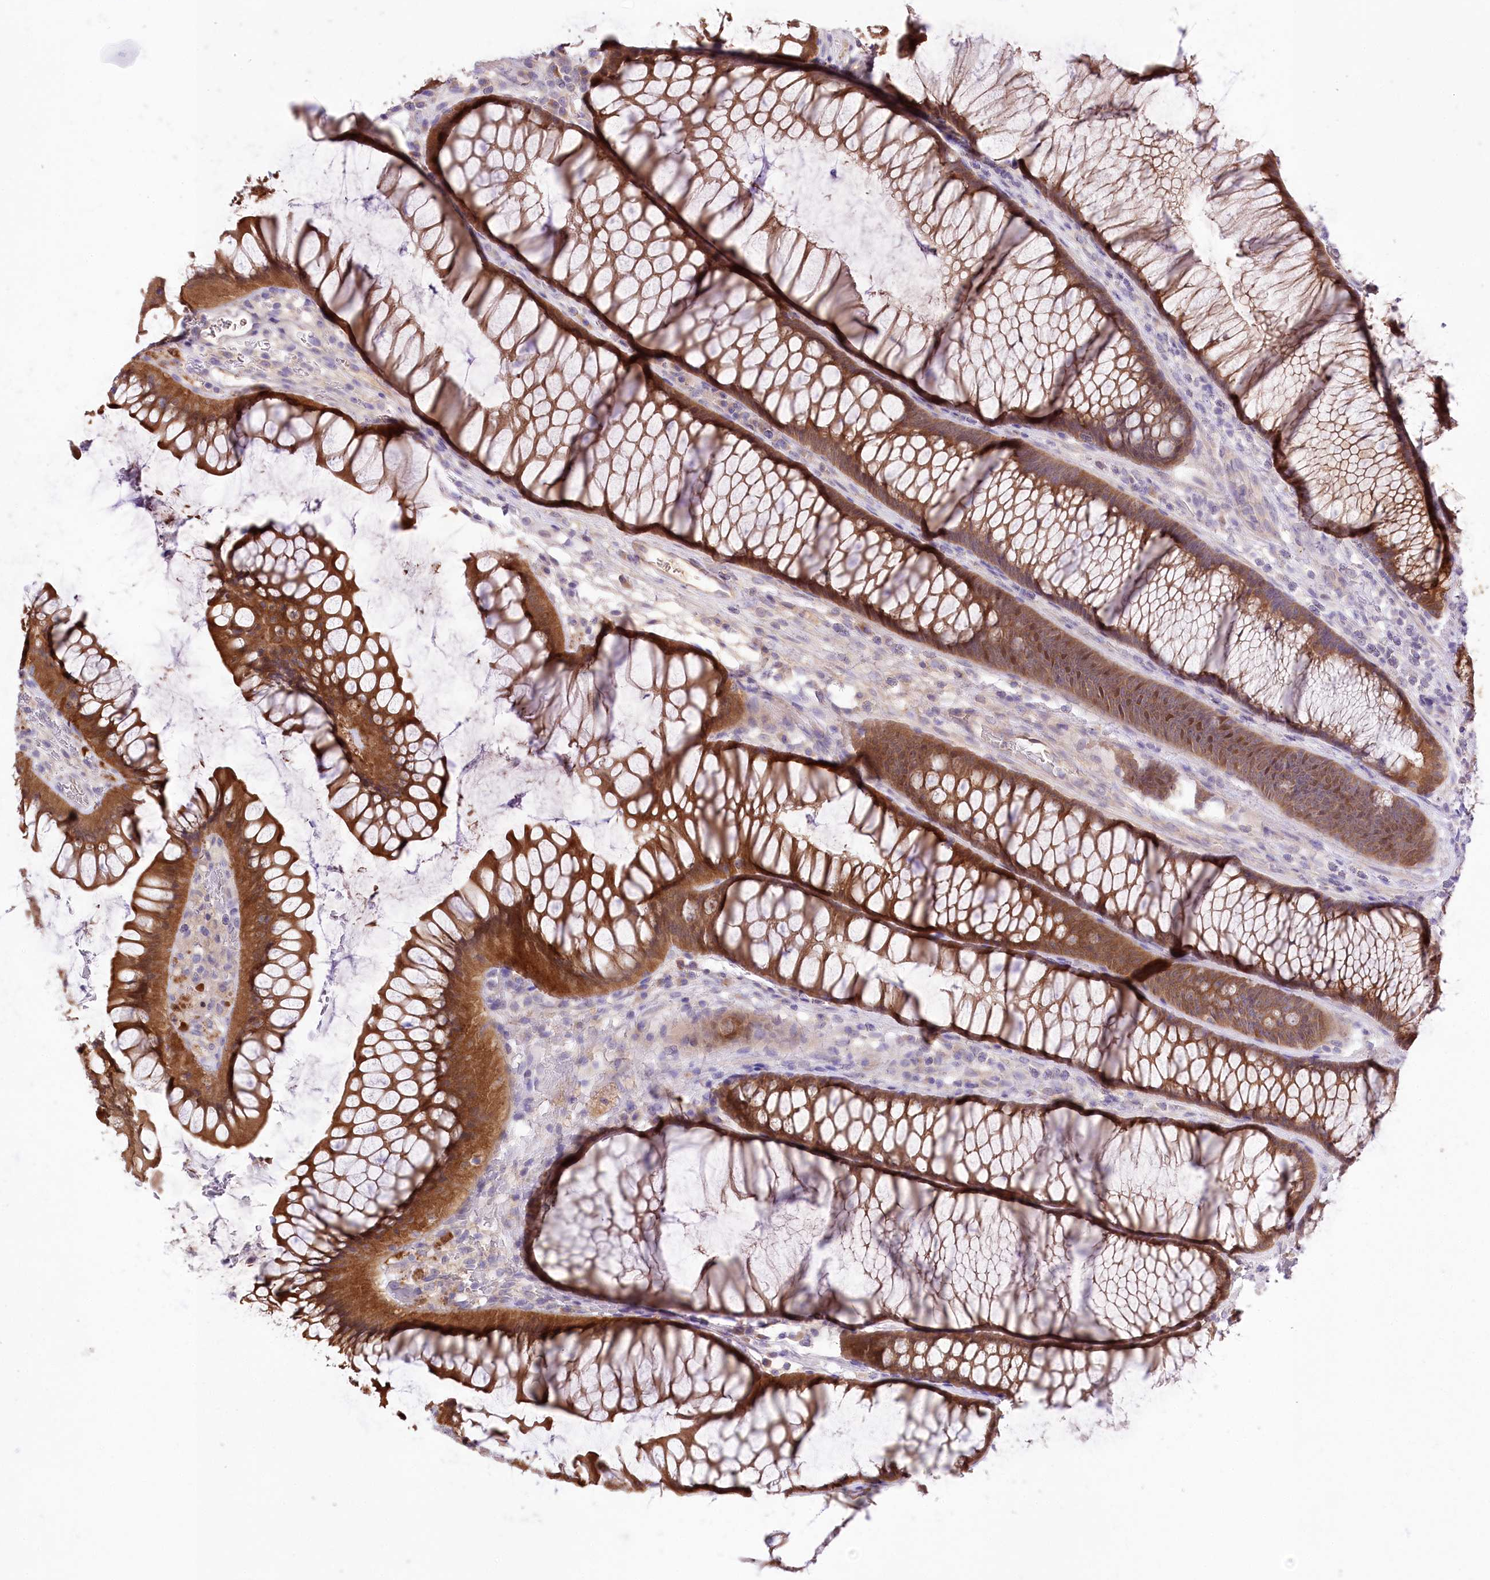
{"staining": {"intensity": "weak", "quantity": ">75%", "location": "cytoplasmic/membranous"}, "tissue": "colon", "cell_type": "Endothelial cells", "image_type": "normal", "snomed": [{"axis": "morphology", "description": "Normal tissue, NOS"}, {"axis": "topography", "description": "Colon"}], "caption": "Immunohistochemistry (IHC) histopathology image of normal human colon stained for a protein (brown), which reveals low levels of weak cytoplasmic/membranous staining in approximately >75% of endothelial cells.", "gene": "PBLD", "patient": {"sex": "female", "age": 82}}